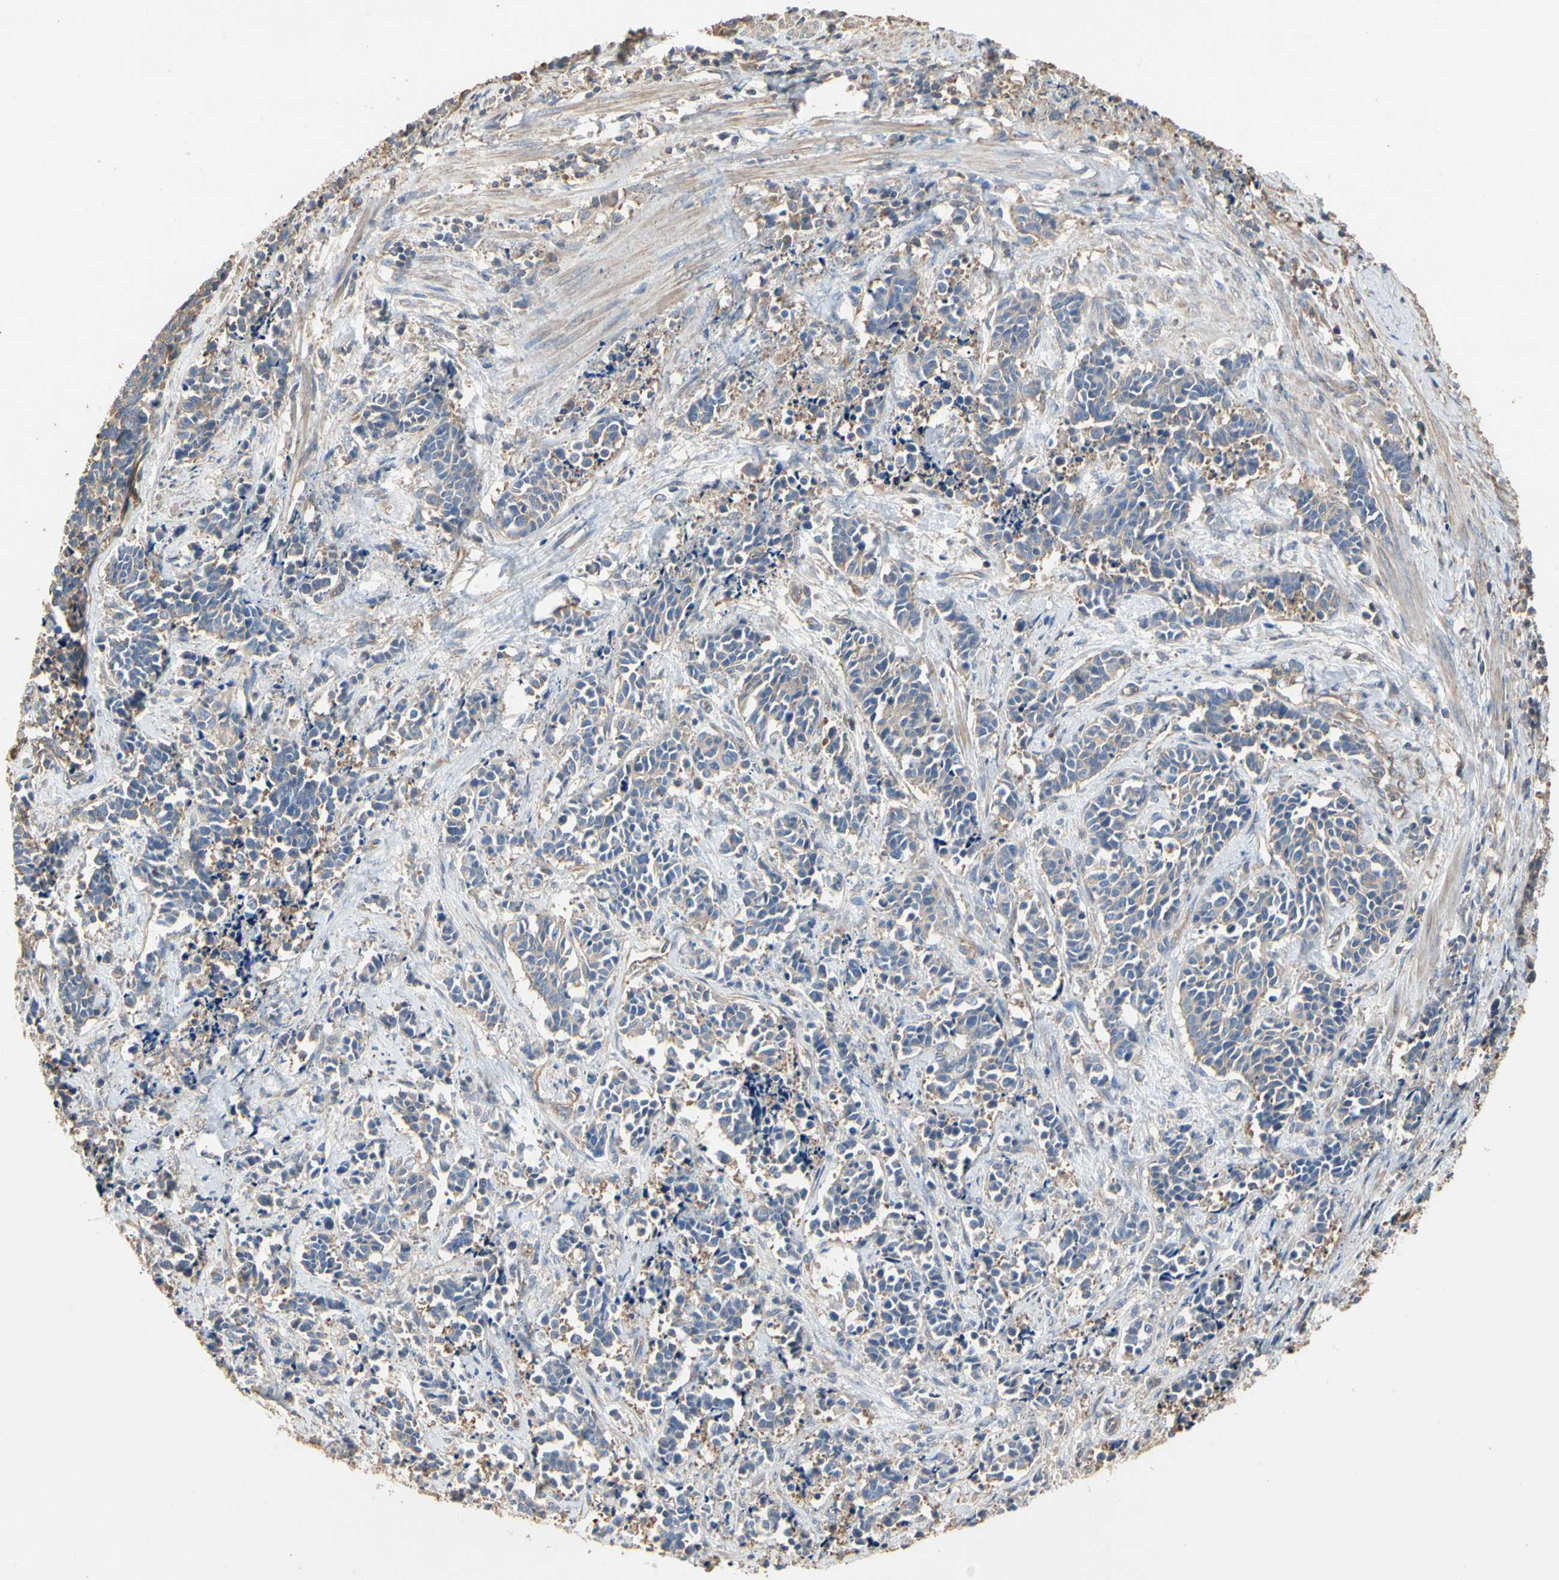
{"staining": {"intensity": "negative", "quantity": "none", "location": "none"}, "tissue": "cervical cancer", "cell_type": "Tumor cells", "image_type": "cancer", "snomed": [{"axis": "morphology", "description": "Squamous cell carcinoma, NOS"}, {"axis": "topography", "description": "Cervix"}], "caption": "Micrograph shows no protein staining in tumor cells of cervical cancer (squamous cell carcinoma) tissue.", "gene": "PDZK1", "patient": {"sex": "female", "age": 35}}